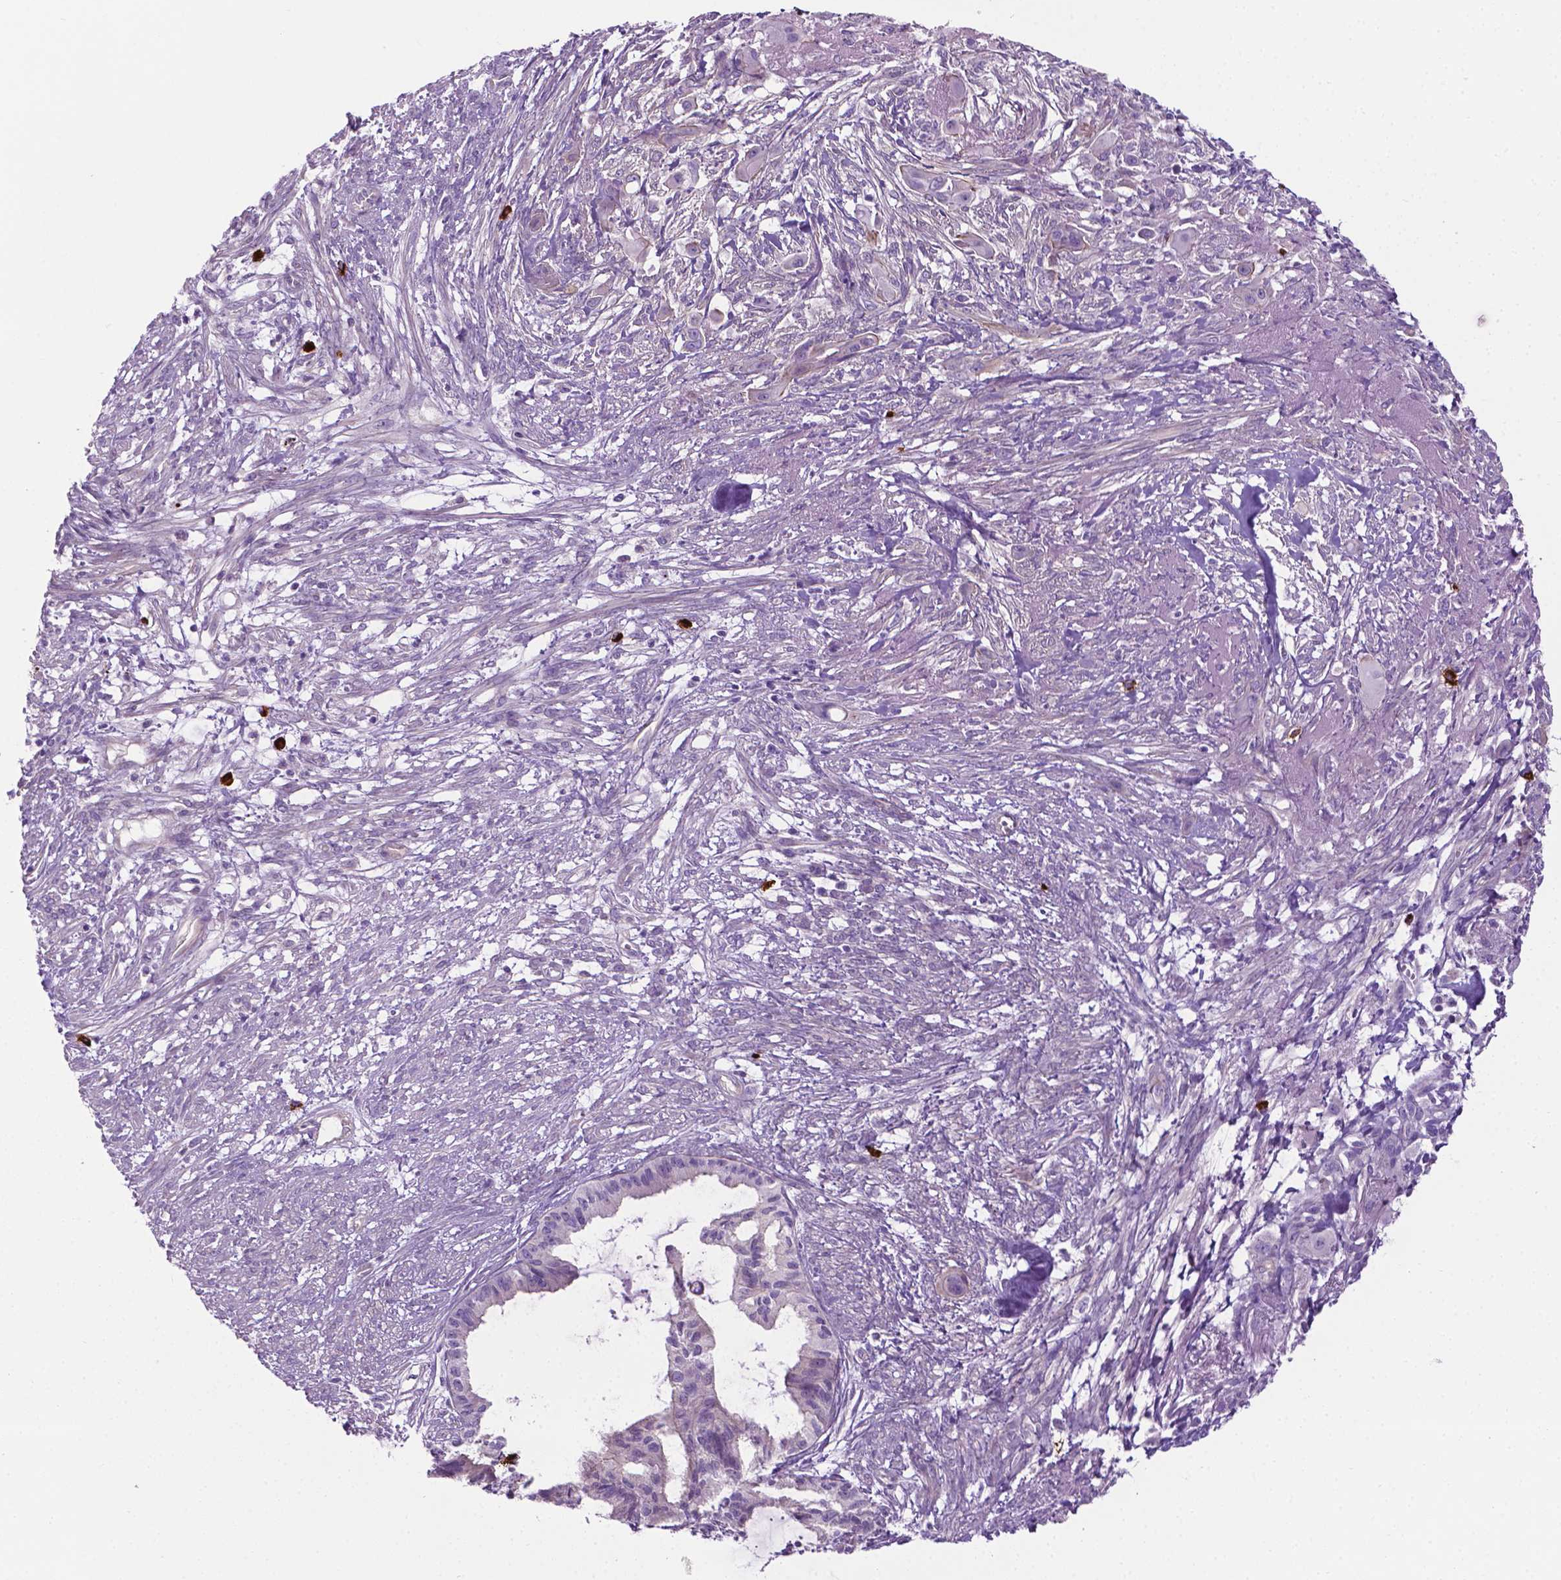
{"staining": {"intensity": "negative", "quantity": "none", "location": "none"}, "tissue": "endometrial cancer", "cell_type": "Tumor cells", "image_type": "cancer", "snomed": [{"axis": "morphology", "description": "Adenocarcinoma, NOS"}, {"axis": "topography", "description": "Endometrium"}], "caption": "A high-resolution image shows immunohistochemistry (IHC) staining of endometrial adenocarcinoma, which displays no significant staining in tumor cells.", "gene": "SPECC1L", "patient": {"sex": "female", "age": 86}}